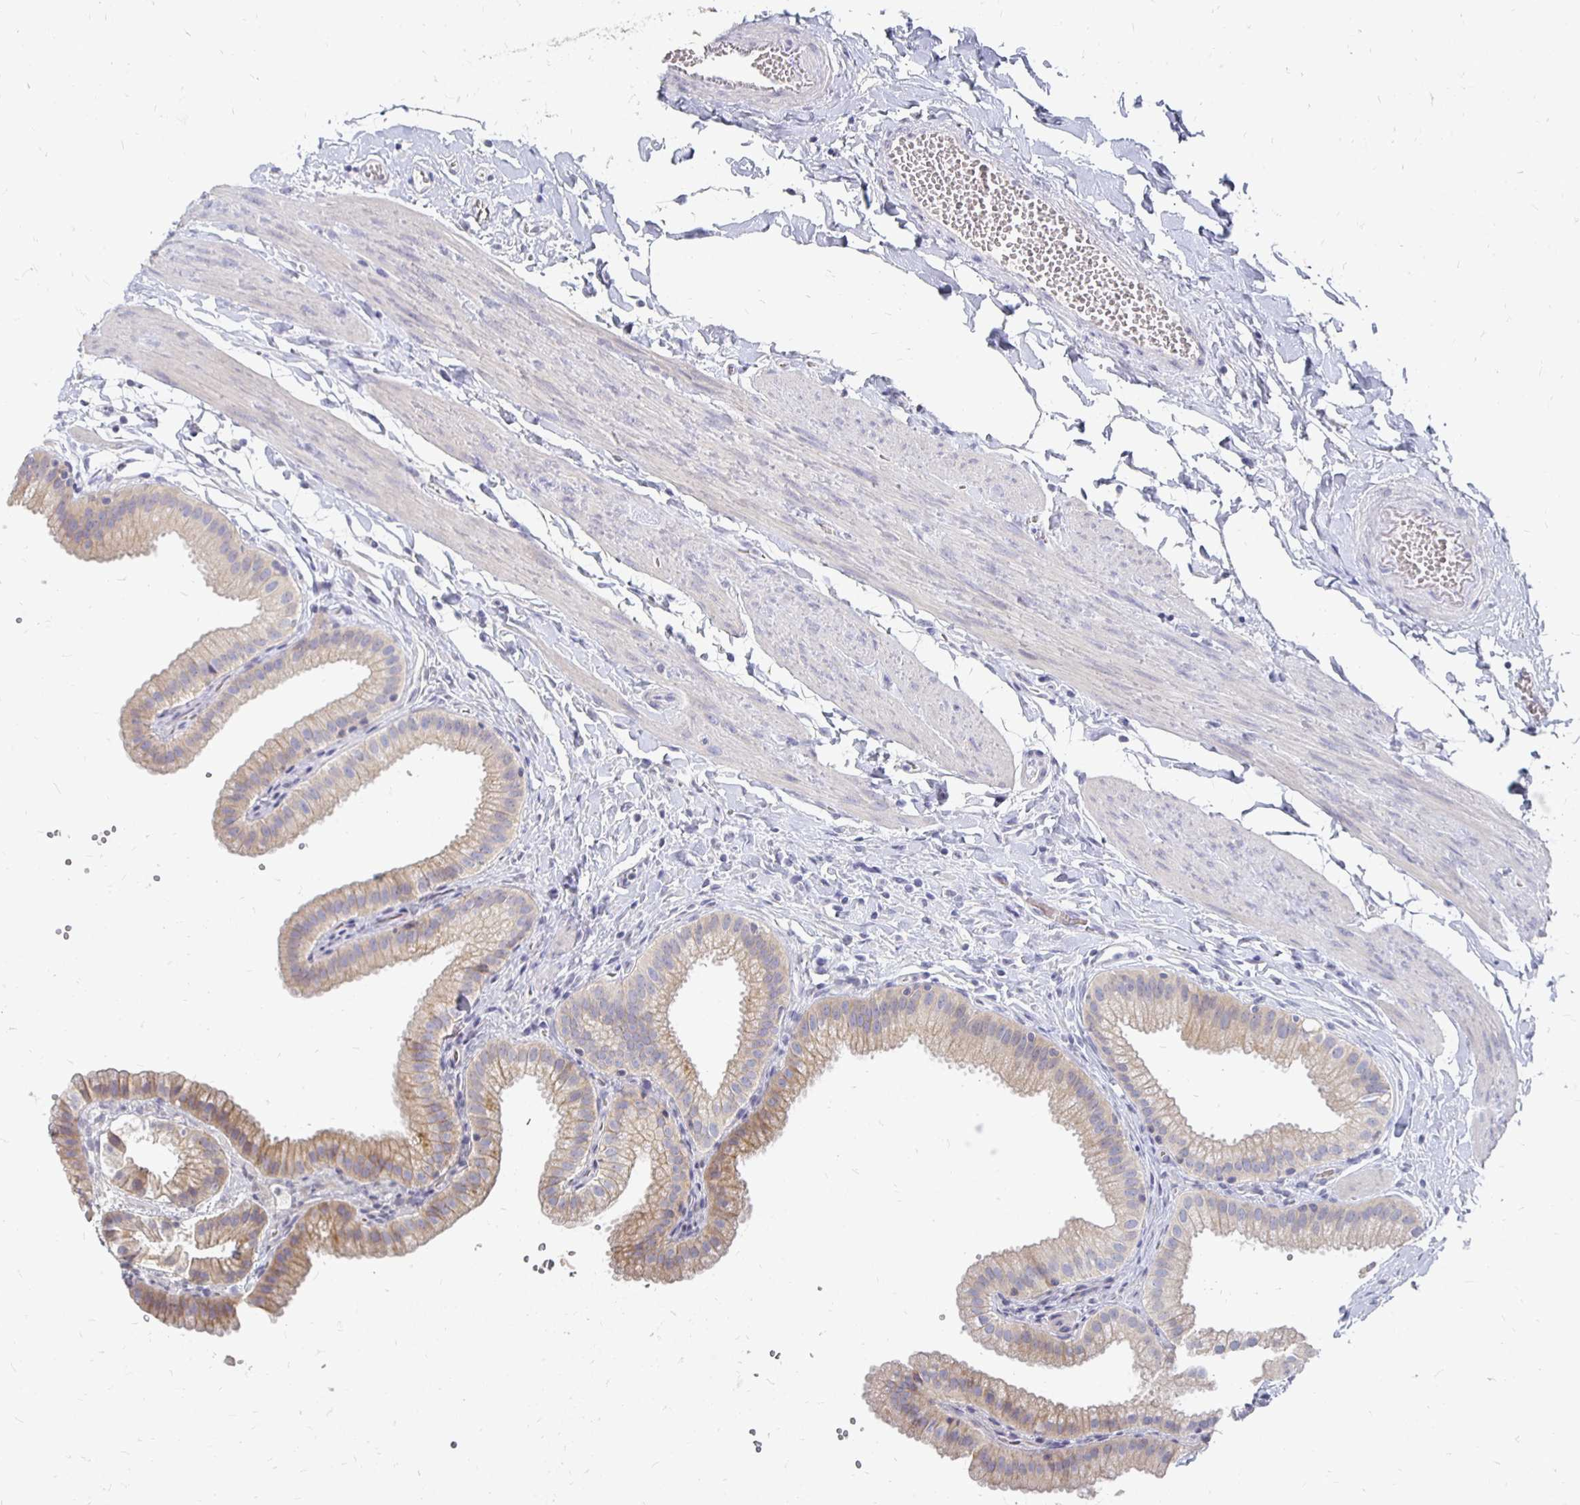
{"staining": {"intensity": "weak", "quantity": "25%-75%", "location": "cytoplasmic/membranous"}, "tissue": "gallbladder", "cell_type": "Glandular cells", "image_type": "normal", "snomed": [{"axis": "morphology", "description": "Normal tissue, NOS"}, {"axis": "topography", "description": "Gallbladder"}], "caption": "Normal gallbladder demonstrates weak cytoplasmic/membranous expression in approximately 25%-75% of glandular cells, visualized by immunohistochemistry. Using DAB (3,3'-diaminobenzidine) (brown) and hematoxylin (blue) stains, captured at high magnification using brightfield microscopy.", "gene": "FKRP", "patient": {"sex": "female", "age": 63}}